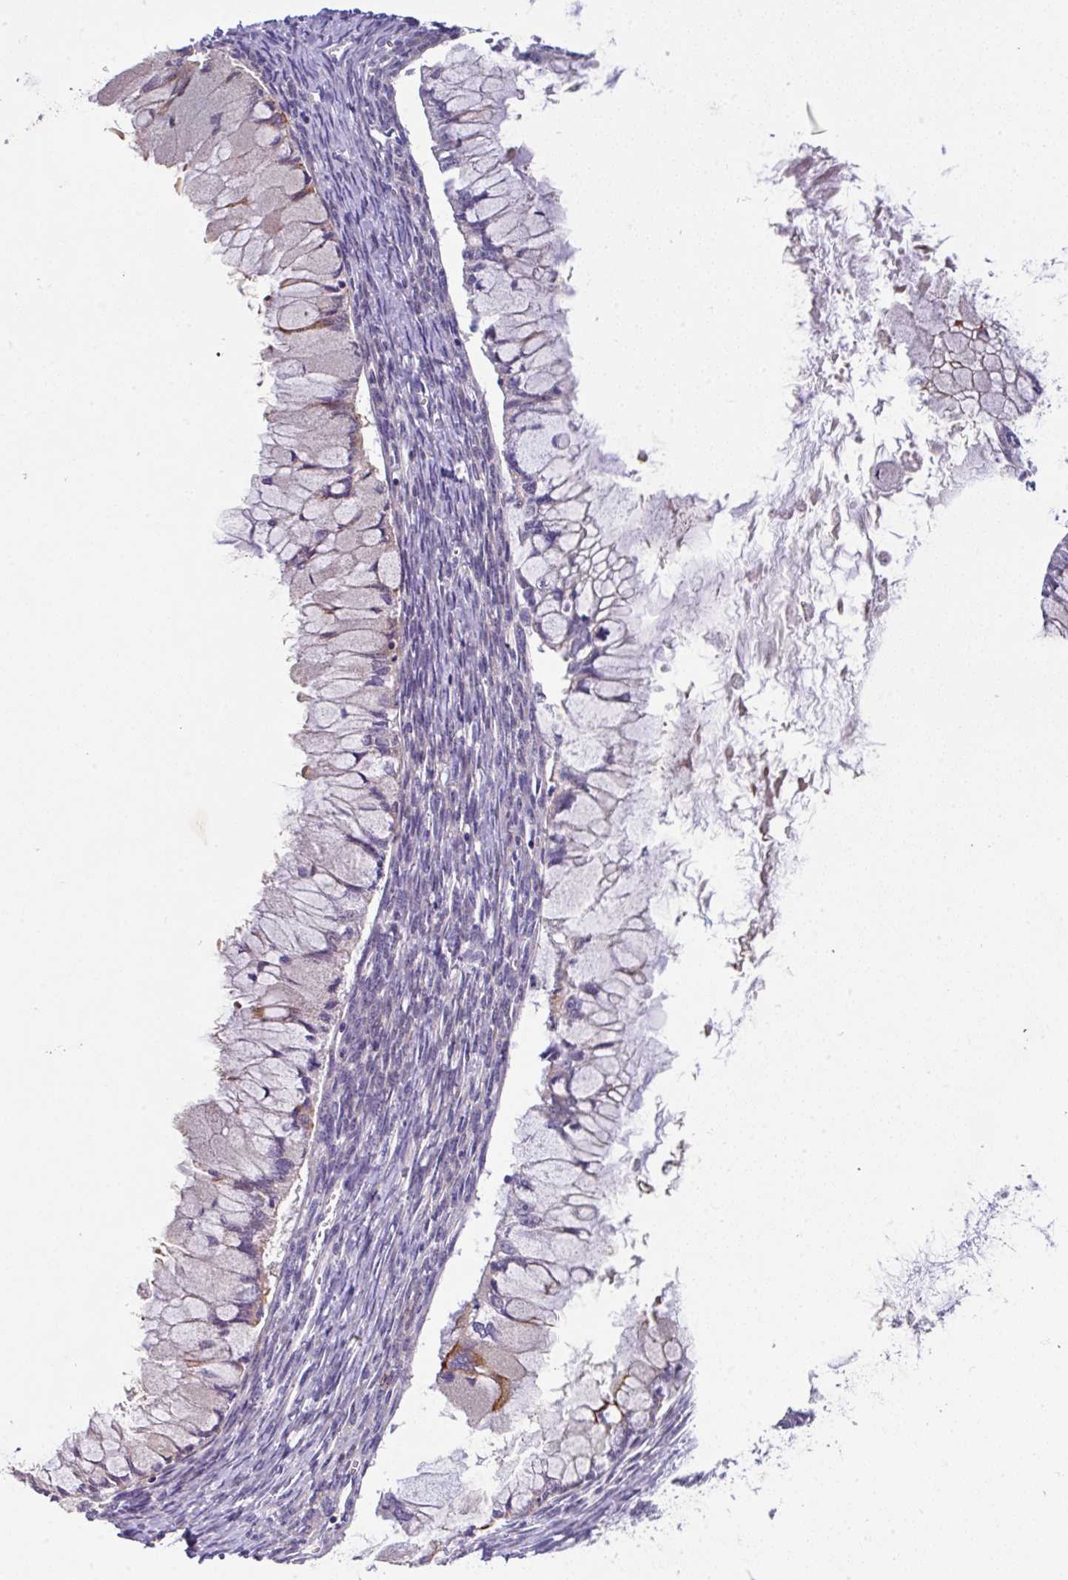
{"staining": {"intensity": "moderate", "quantity": "<25%", "location": "cytoplasmic/membranous"}, "tissue": "ovarian cancer", "cell_type": "Tumor cells", "image_type": "cancer", "snomed": [{"axis": "morphology", "description": "Cystadenocarcinoma, mucinous, NOS"}, {"axis": "topography", "description": "Ovary"}], "caption": "The micrograph exhibits a brown stain indicating the presence of a protein in the cytoplasmic/membranous of tumor cells in mucinous cystadenocarcinoma (ovarian). Nuclei are stained in blue.", "gene": "EPN3", "patient": {"sex": "female", "age": 34}}